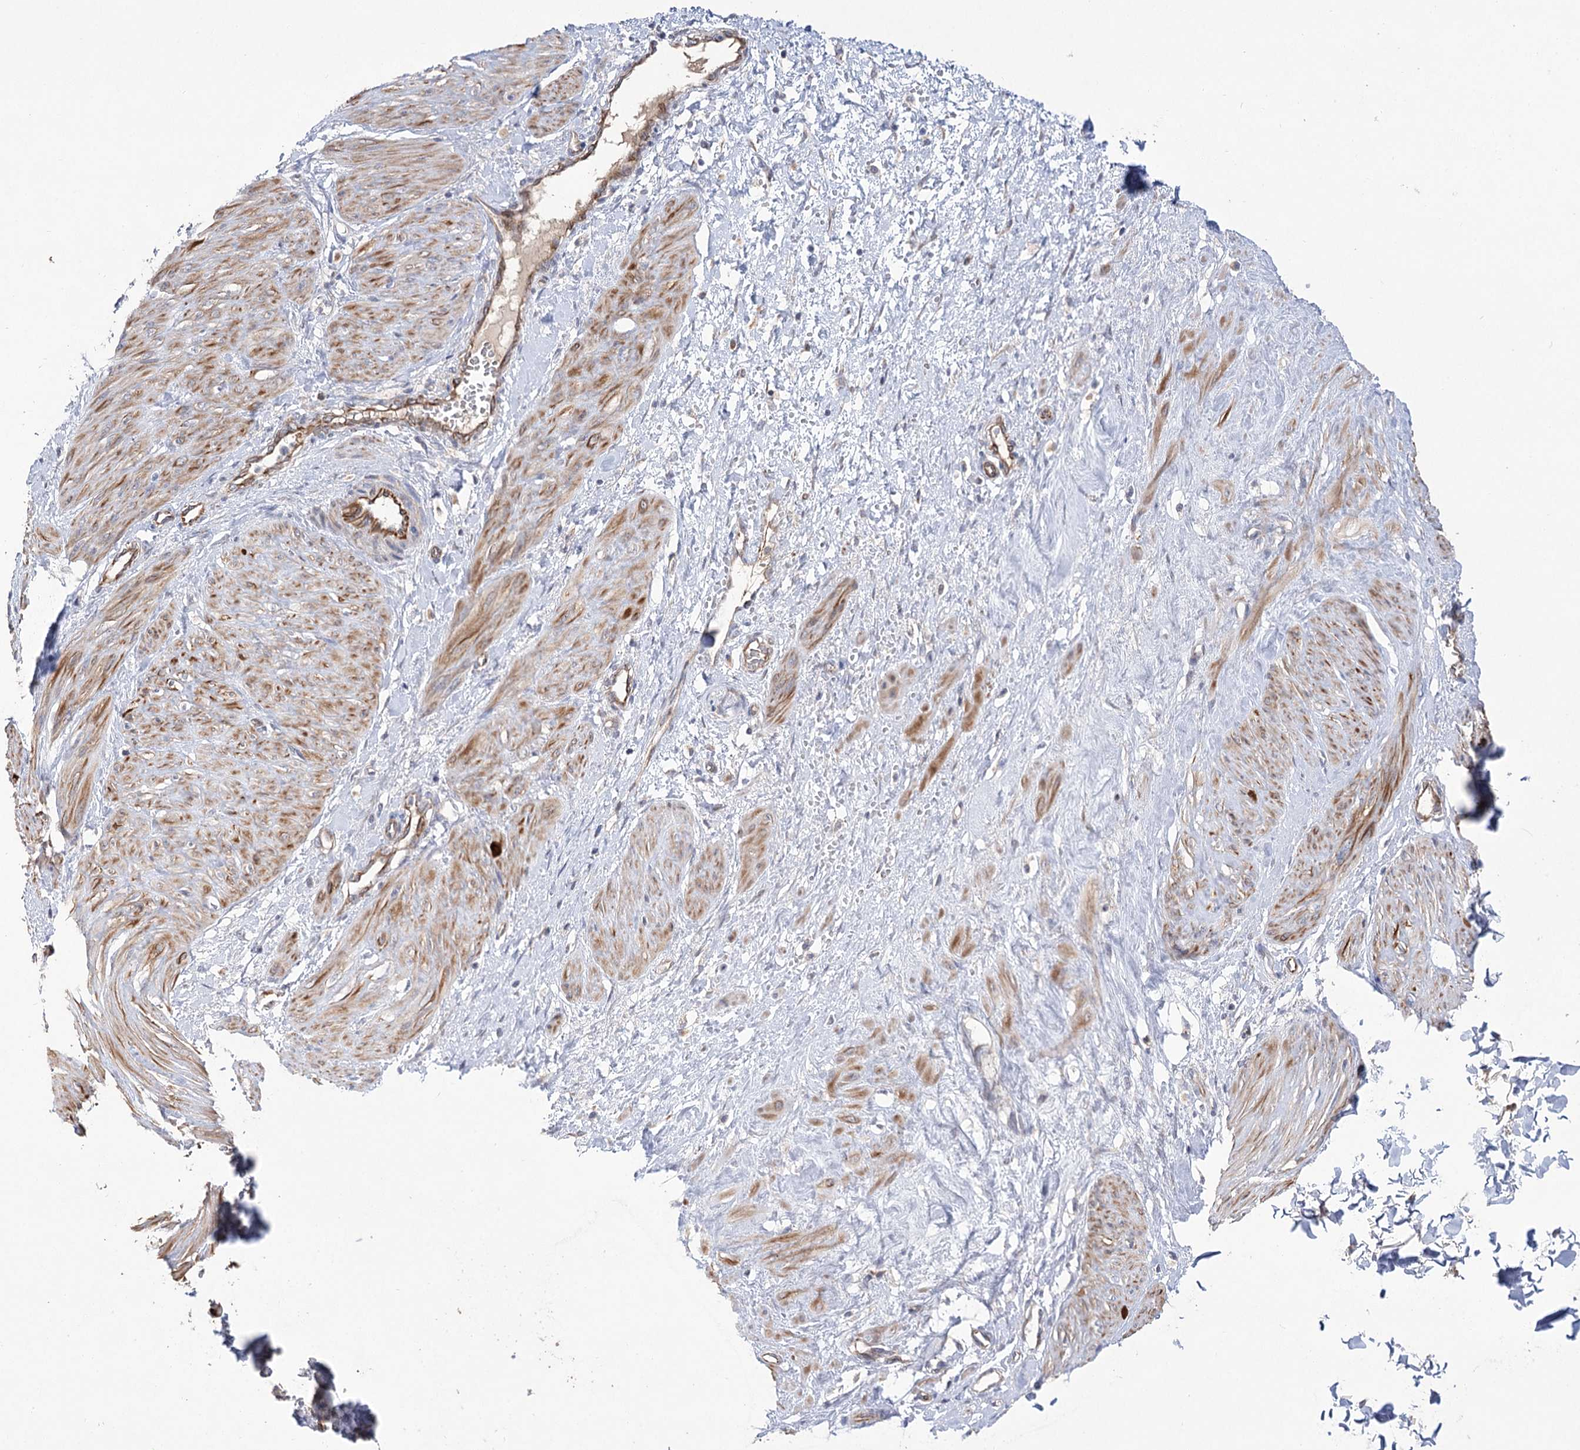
{"staining": {"intensity": "moderate", "quantity": ">75%", "location": "cytoplasmic/membranous"}, "tissue": "smooth muscle", "cell_type": "Smooth muscle cells", "image_type": "normal", "snomed": [{"axis": "morphology", "description": "Normal tissue, NOS"}, {"axis": "topography", "description": "Endometrium"}], "caption": "This is an image of immunohistochemistry (IHC) staining of benign smooth muscle, which shows moderate expression in the cytoplasmic/membranous of smooth muscle cells.", "gene": "ECHDC3", "patient": {"sex": "female", "age": 33}}